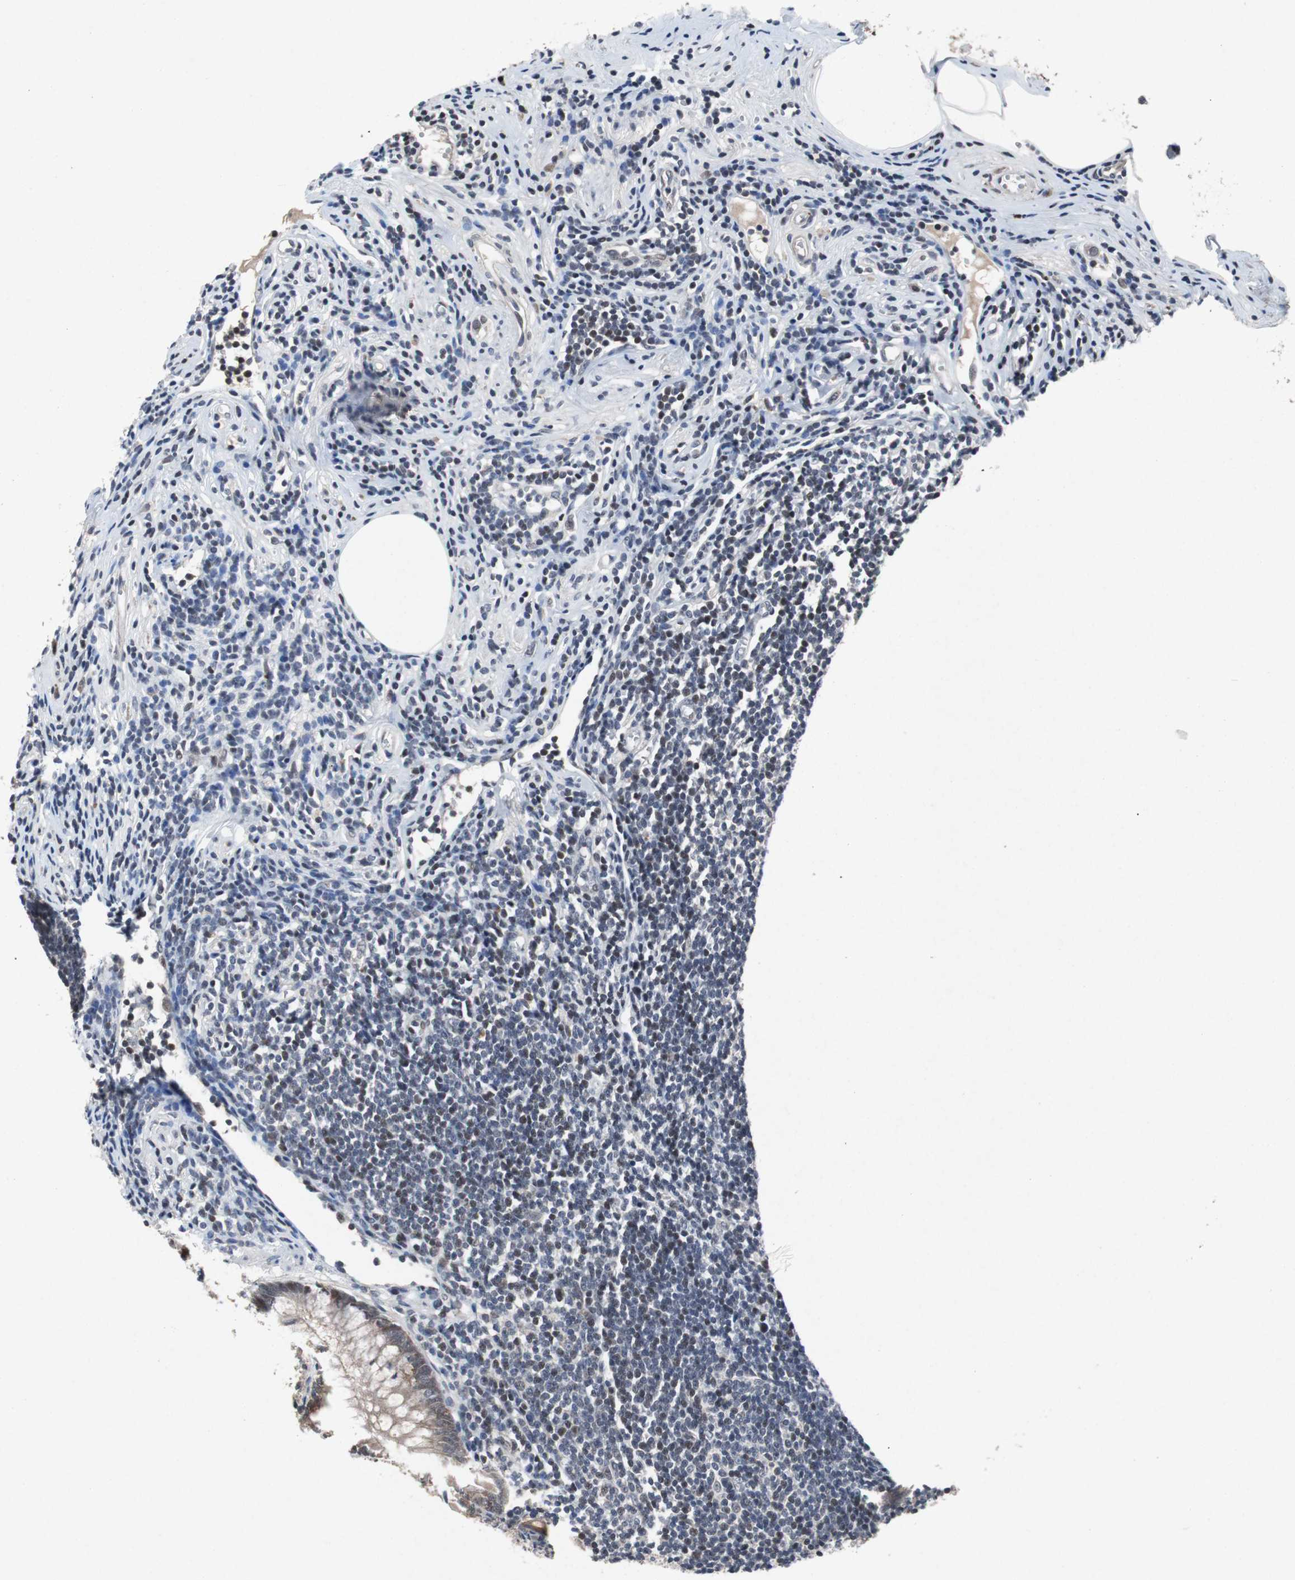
{"staining": {"intensity": "moderate", "quantity": "25%-75%", "location": "cytoplasmic/membranous"}, "tissue": "appendix", "cell_type": "Glandular cells", "image_type": "normal", "snomed": [{"axis": "morphology", "description": "Normal tissue, NOS"}, {"axis": "topography", "description": "Appendix"}], "caption": "Protein expression by immunohistochemistry exhibits moderate cytoplasmic/membranous expression in about 25%-75% of glandular cells in unremarkable appendix.", "gene": "TP63", "patient": {"sex": "female", "age": 50}}